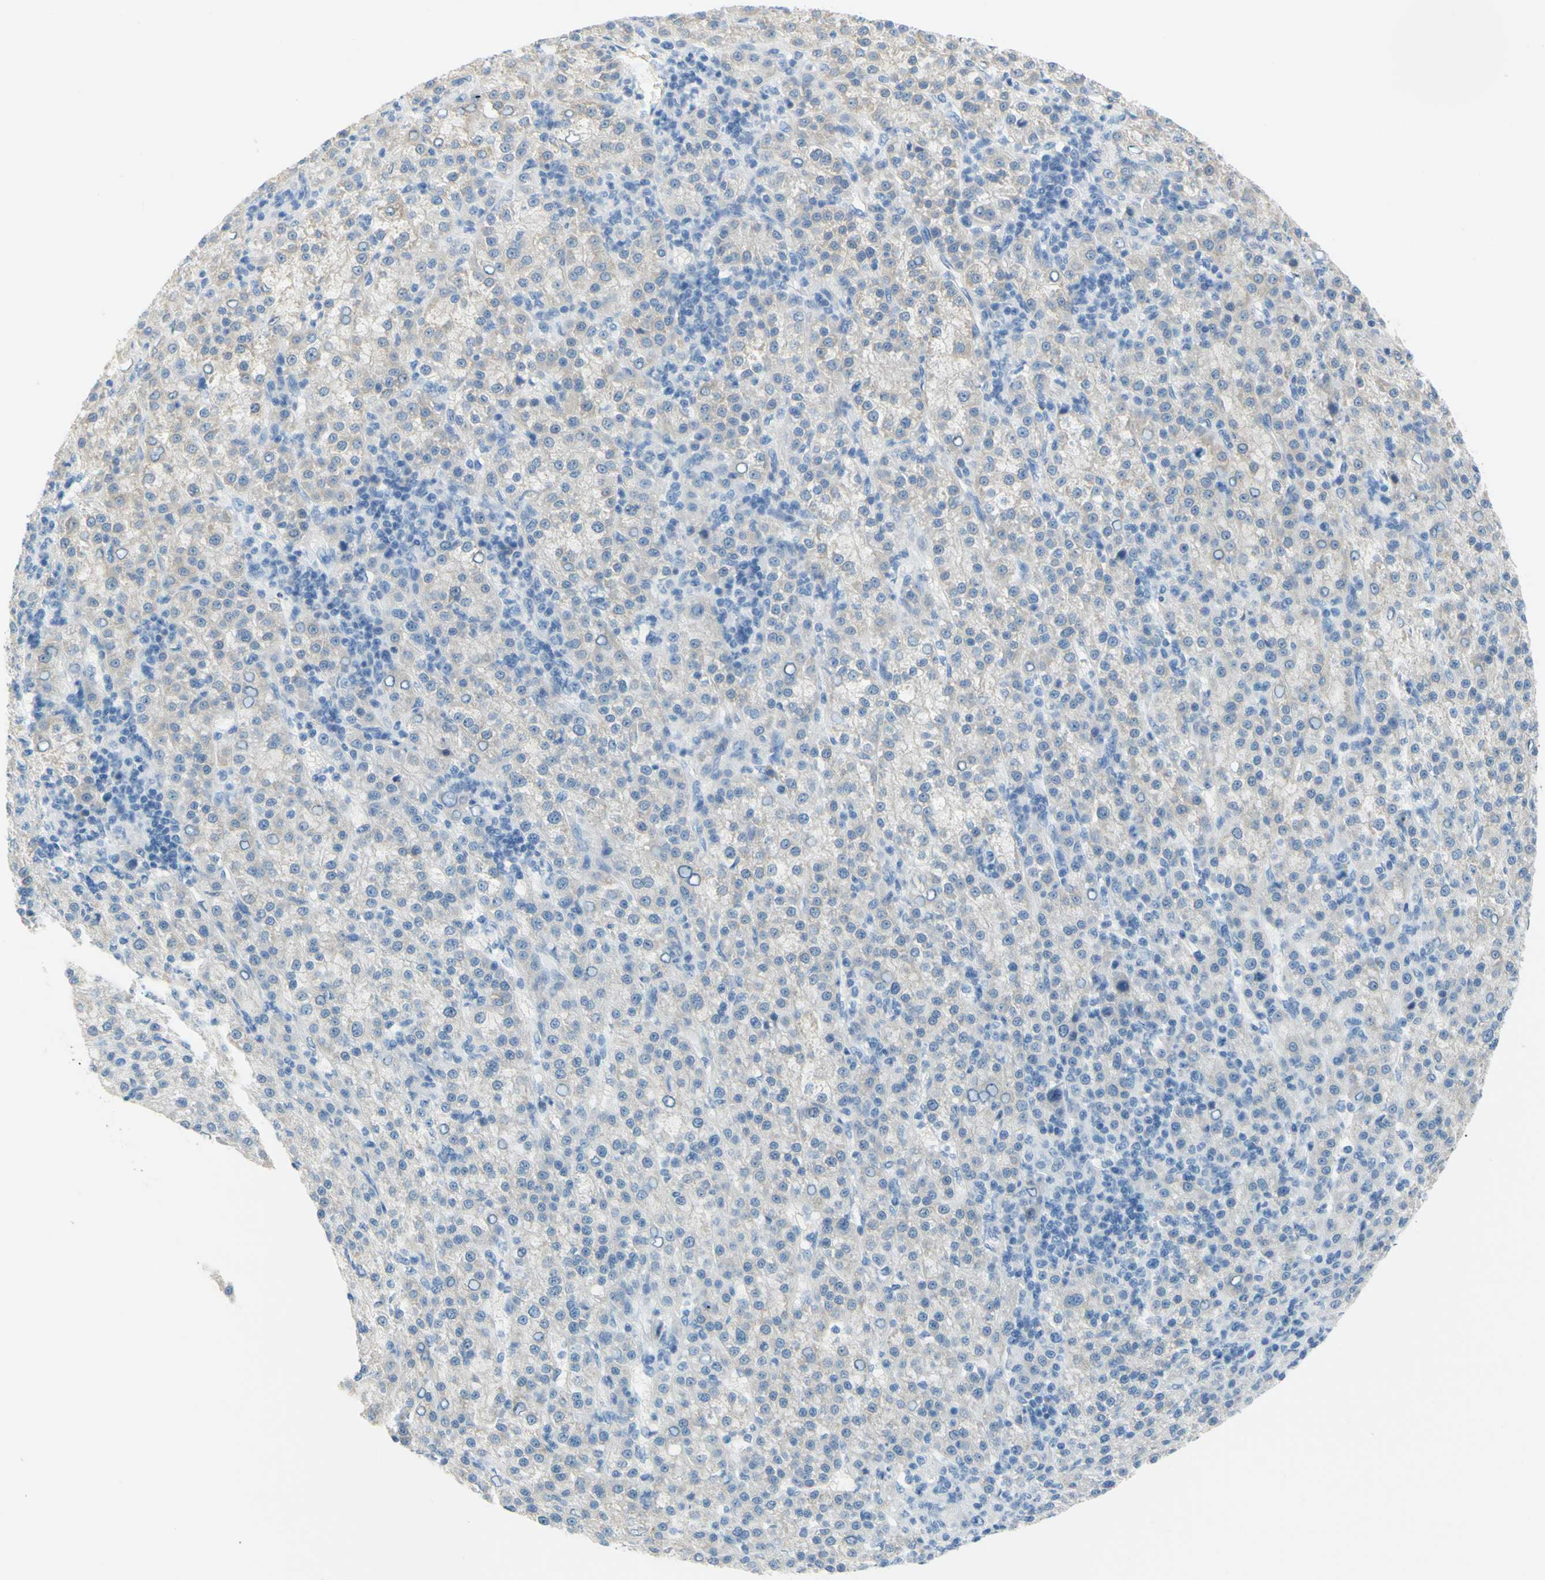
{"staining": {"intensity": "negative", "quantity": "none", "location": "none"}, "tissue": "liver cancer", "cell_type": "Tumor cells", "image_type": "cancer", "snomed": [{"axis": "morphology", "description": "Carcinoma, Hepatocellular, NOS"}, {"axis": "topography", "description": "Liver"}], "caption": "Hepatocellular carcinoma (liver) stained for a protein using immunohistochemistry displays no positivity tumor cells.", "gene": "DCT", "patient": {"sex": "female", "age": 58}}